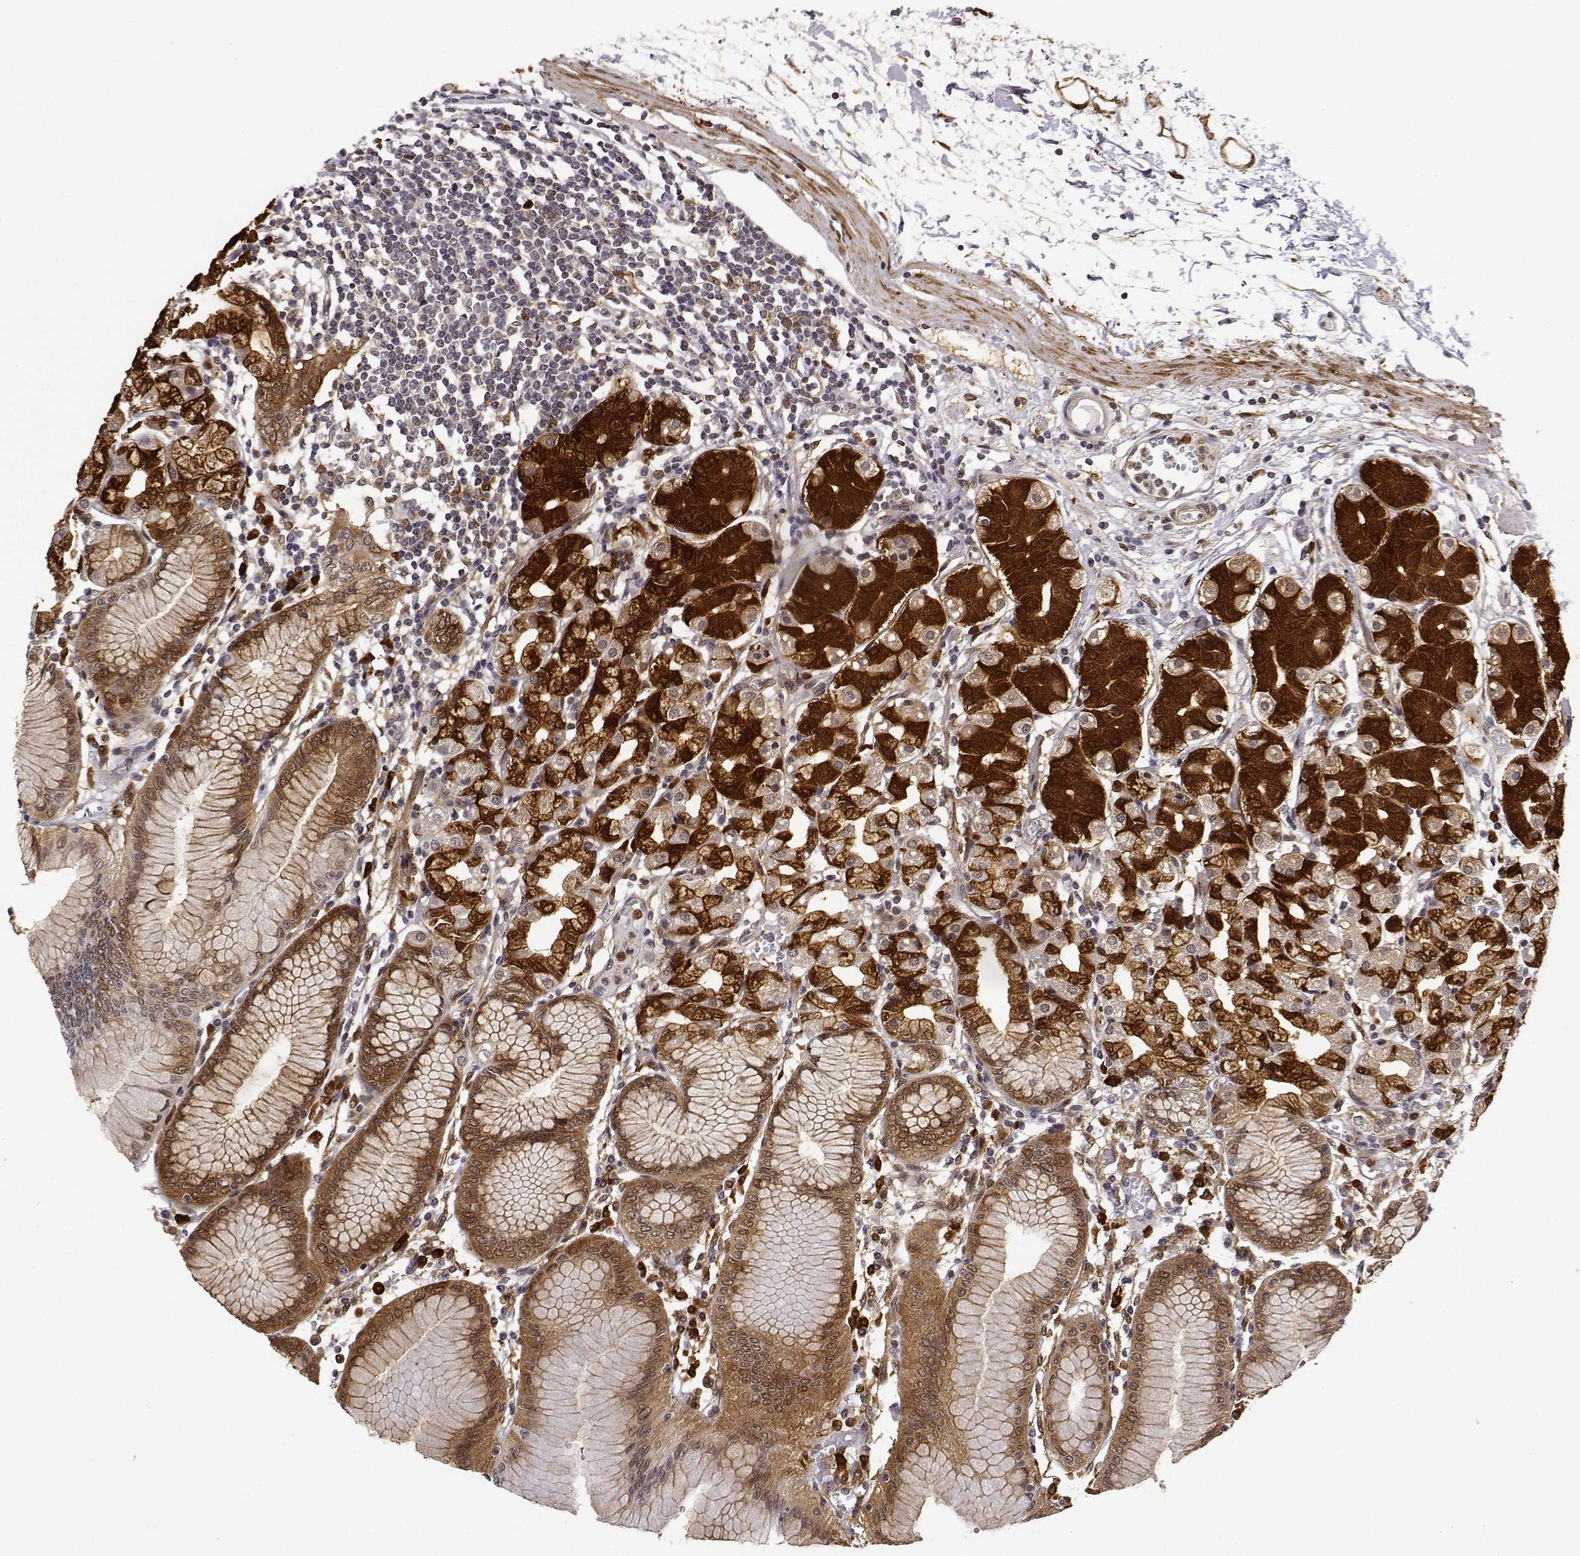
{"staining": {"intensity": "strong", "quantity": ">75%", "location": "cytoplasmic/membranous,nuclear"}, "tissue": "stomach", "cell_type": "Glandular cells", "image_type": "normal", "snomed": [{"axis": "morphology", "description": "Normal tissue, NOS"}, {"axis": "topography", "description": "Skeletal muscle"}, {"axis": "topography", "description": "Stomach"}], "caption": "DAB (3,3'-diaminobenzidine) immunohistochemical staining of unremarkable stomach demonstrates strong cytoplasmic/membranous,nuclear protein staining in approximately >75% of glandular cells.", "gene": "PHGDH", "patient": {"sex": "female", "age": 57}}